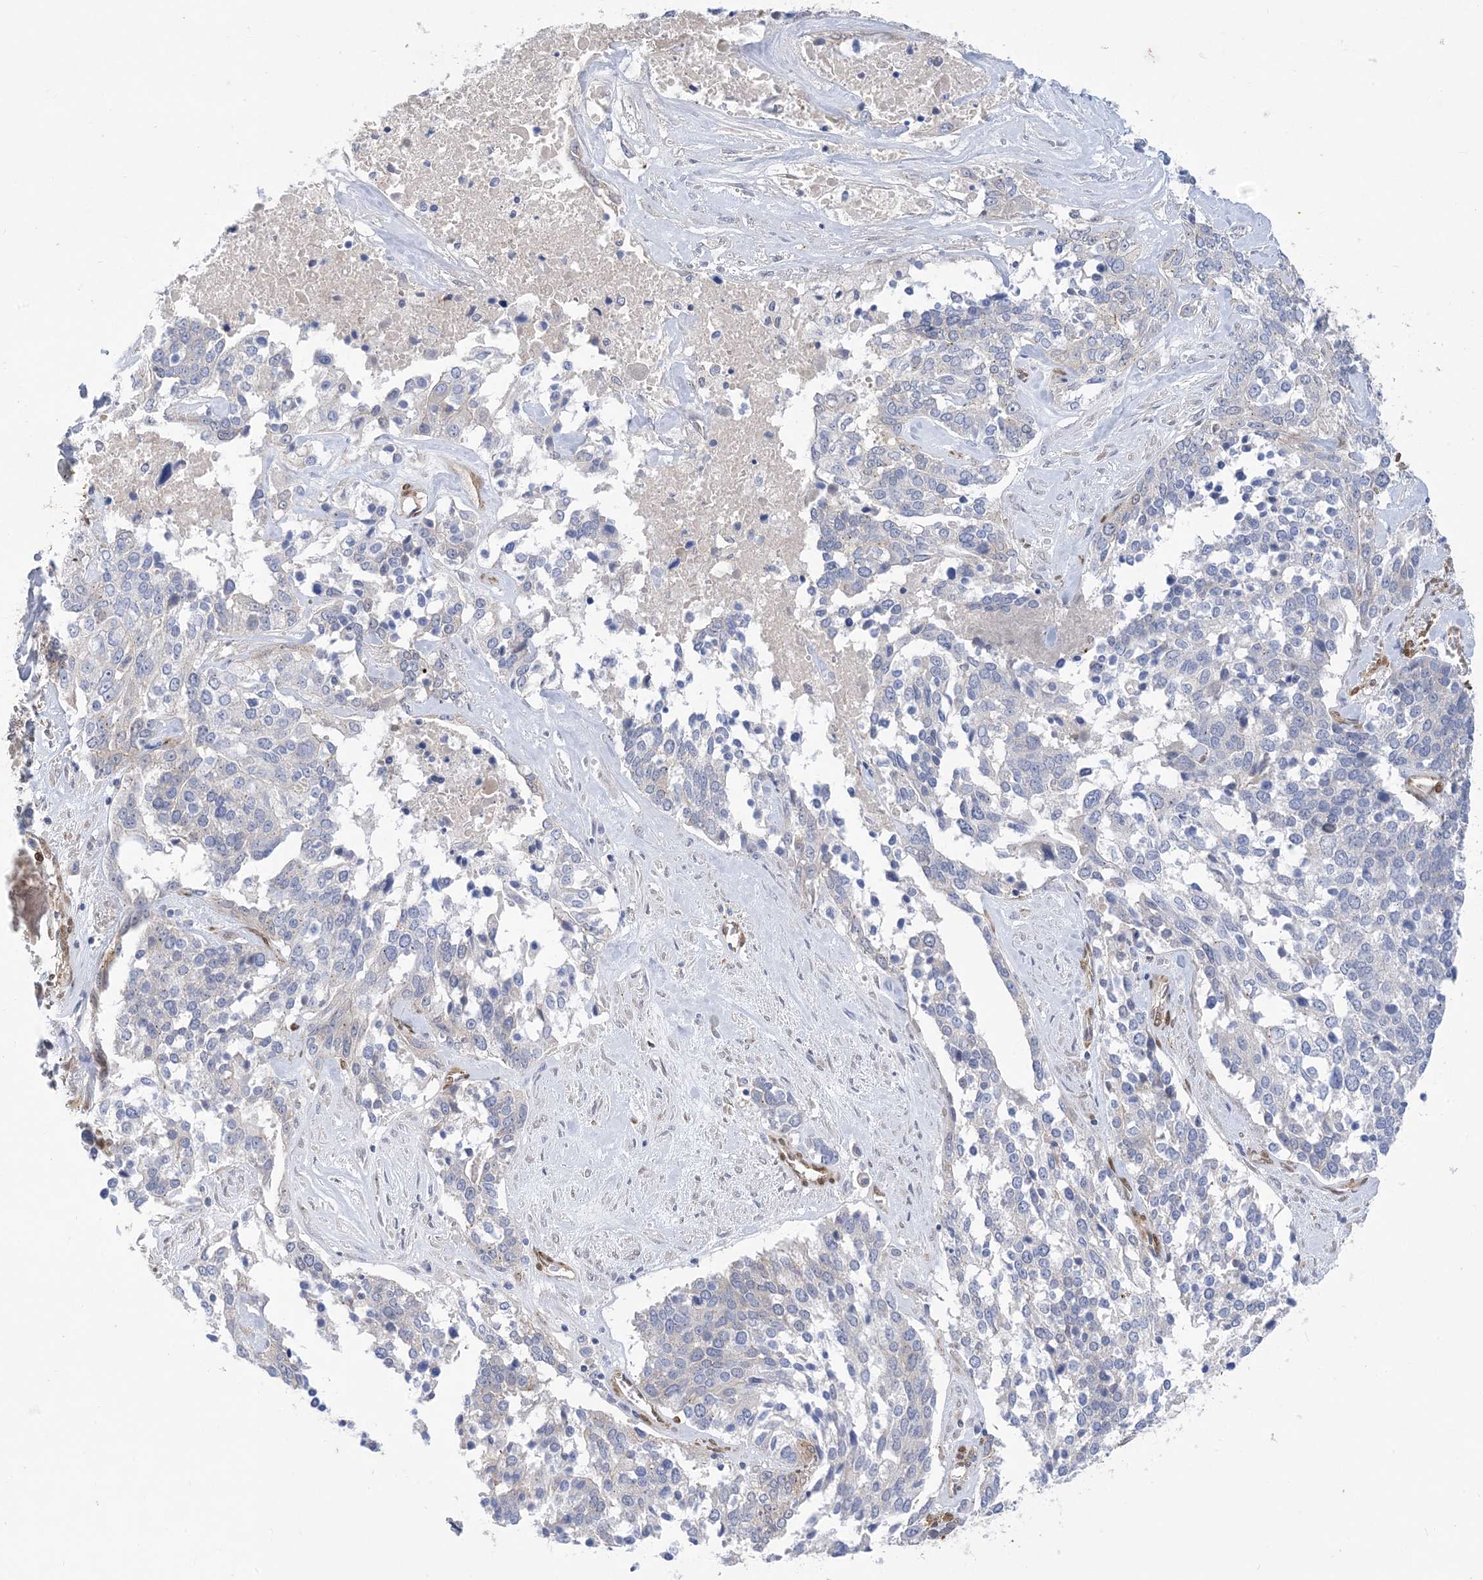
{"staining": {"intensity": "negative", "quantity": "none", "location": "none"}, "tissue": "ovarian cancer", "cell_type": "Tumor cells", "image_type": "cancer", "snomed": [{"axis": "morphology", "description": "Cystadenocarcinoma, serous, NOS"}, {"axis": "topography", "description": "Ovary"}], "caption": "This image is of serous cystadenocarcinoma (ovarian) stained with immunohistochemistry to label a protein in brown with the nuclei are counter-stained blue. There is no positivity in tumor cells. The staining was performed using DAB (3,3'-diaminobenzidine) to visualize the protein expression in brown, while the nuclei were stained in blue with hematoxylin (Magnification: 20x).", "gene": "RBMS3", "patient": {"sex": "female", "age": 44}}